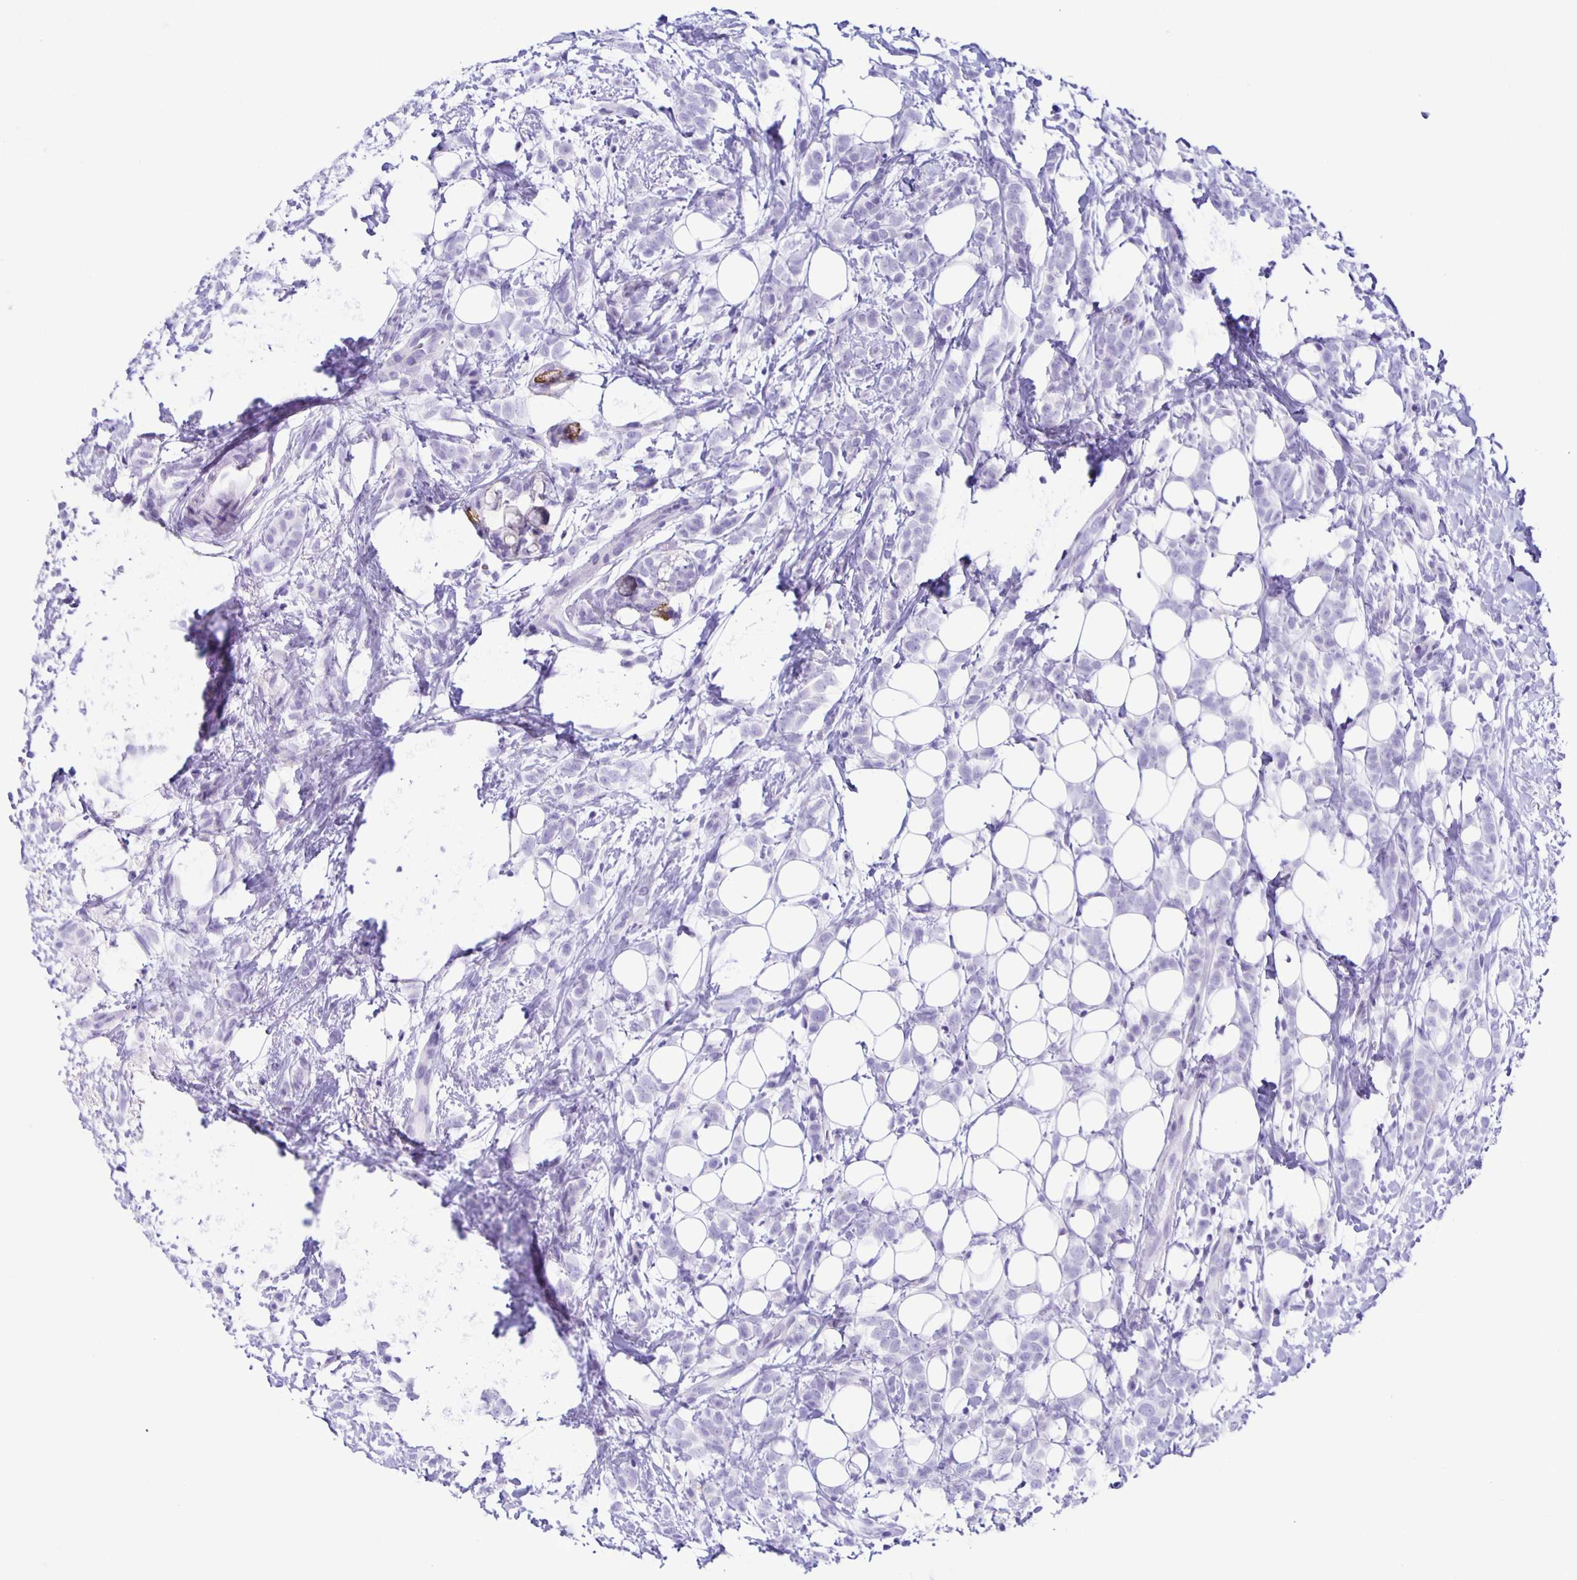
{"staining": {"intensity": "negative", "quantity": "none", "location": "none"}, "tissue": "breast cancer", "cell_type": "Tumor cells", "image_type": "cancer", "snomed": [{"axis": "morphology", "description": "Lobular carcinoma"}, {"axis": "topography", "description": "Breast"}], "caption": "IHC of lobular carcinoma (breast) demonstrates no staining in tumor cells.", "gene": "AQP6", "patient": {"sex": "female", "age": 49}}